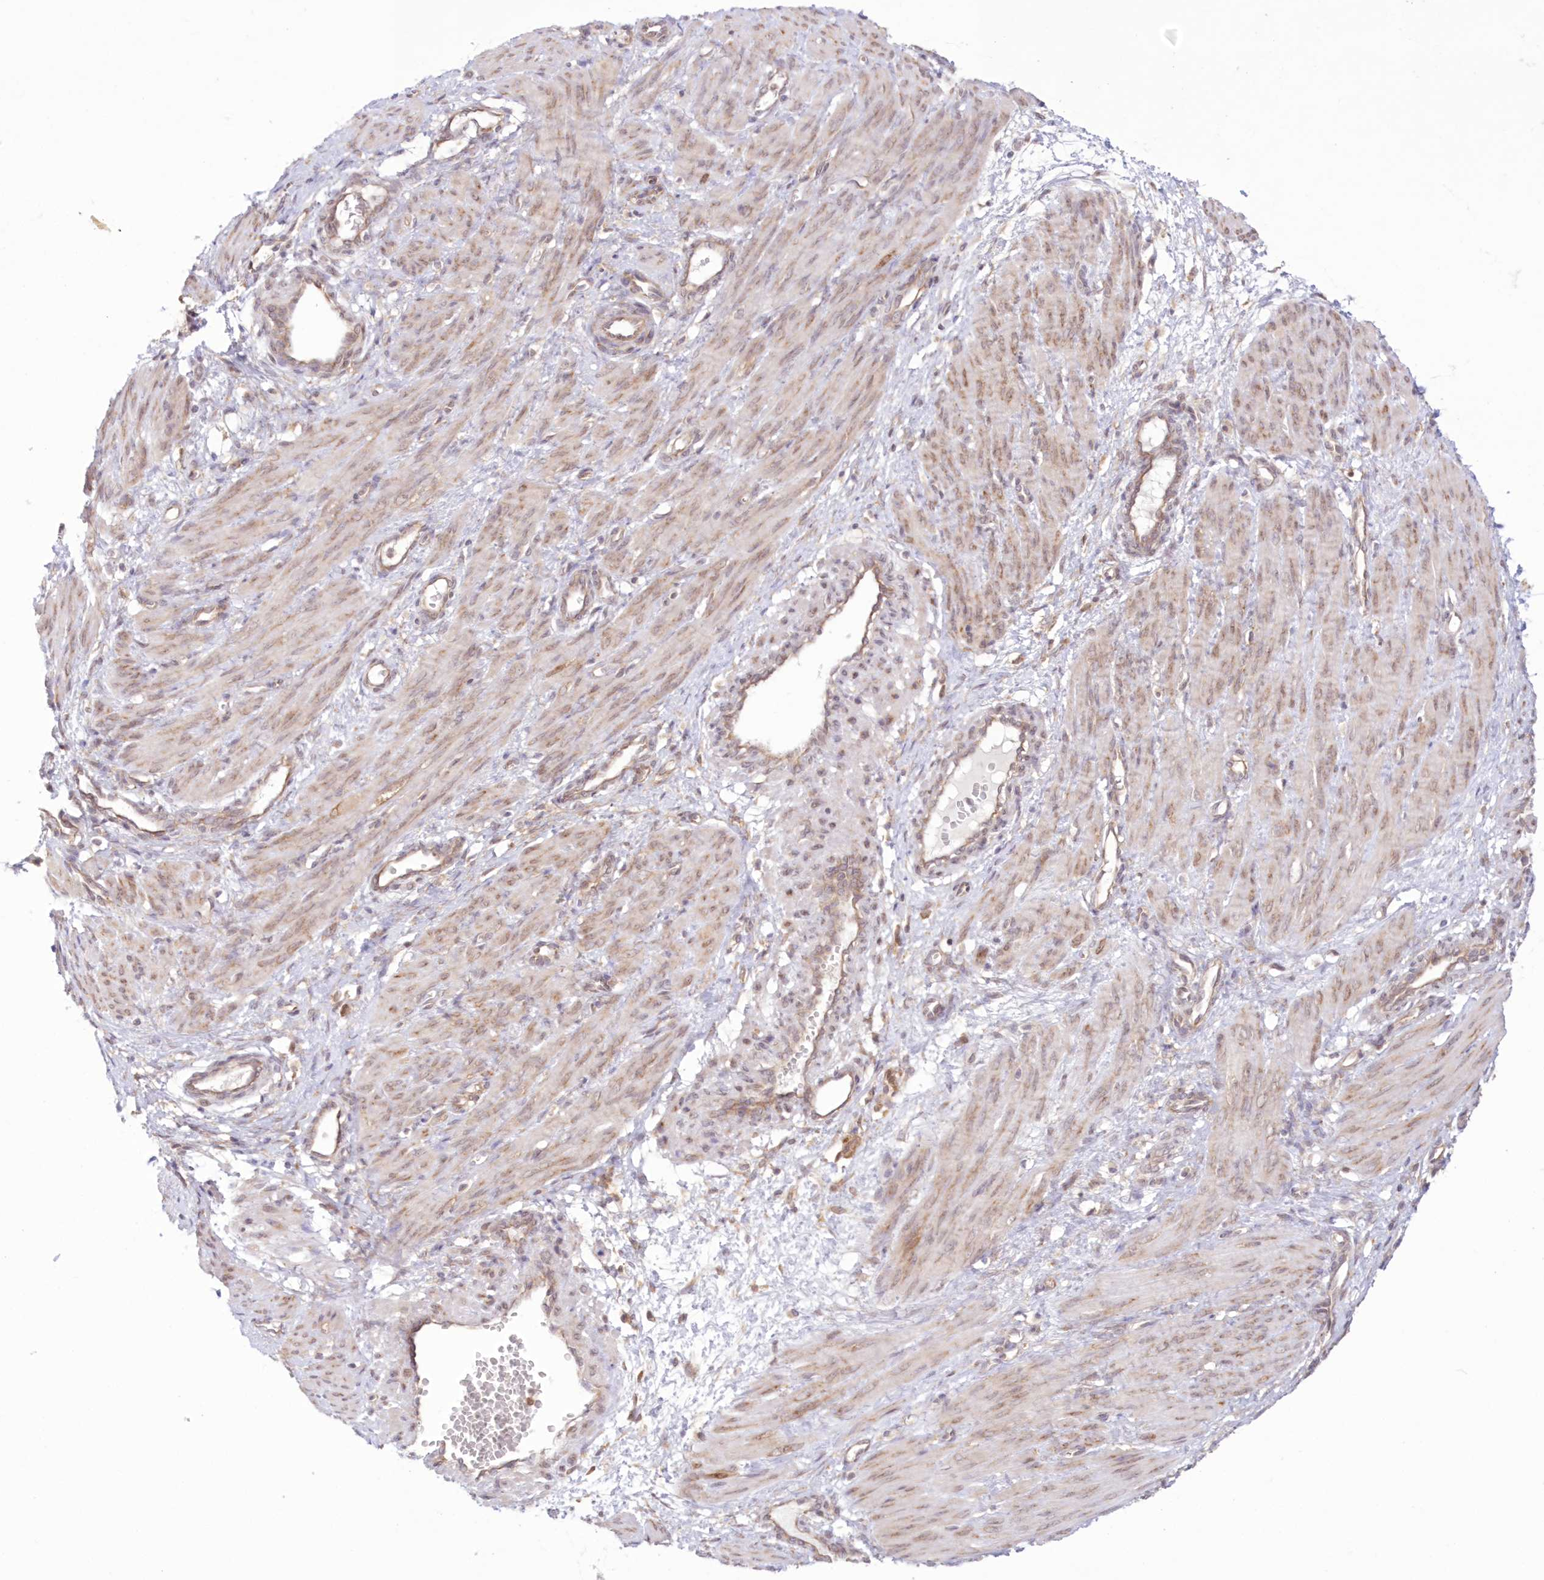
{"staining": {"intensity": "weak", "quantity": "<25%", "location": "cytoplasmic/membranous"}, "tissue": "smooth muscle", "cell_type": "Smooth muscle cells", "image_type": "normal", "snomed": [{"axis": "morphology", "description": "Normal tissue, NOS"}, {"axis": "topography", "description": "Endometrium"}], "caption": "A high-resolution photomicrograph shows immunohistochemistry staining of unremarkable smooth muscle, which shows no significant staining in smooth muscle cells. Brightfield microscopy of immunohistochemistry stained with DAB (brown) and hematoxylin (blue), captured at high magnification.", "gene": "RNPEP", "patient": {"sex": "female", "age": 33}}